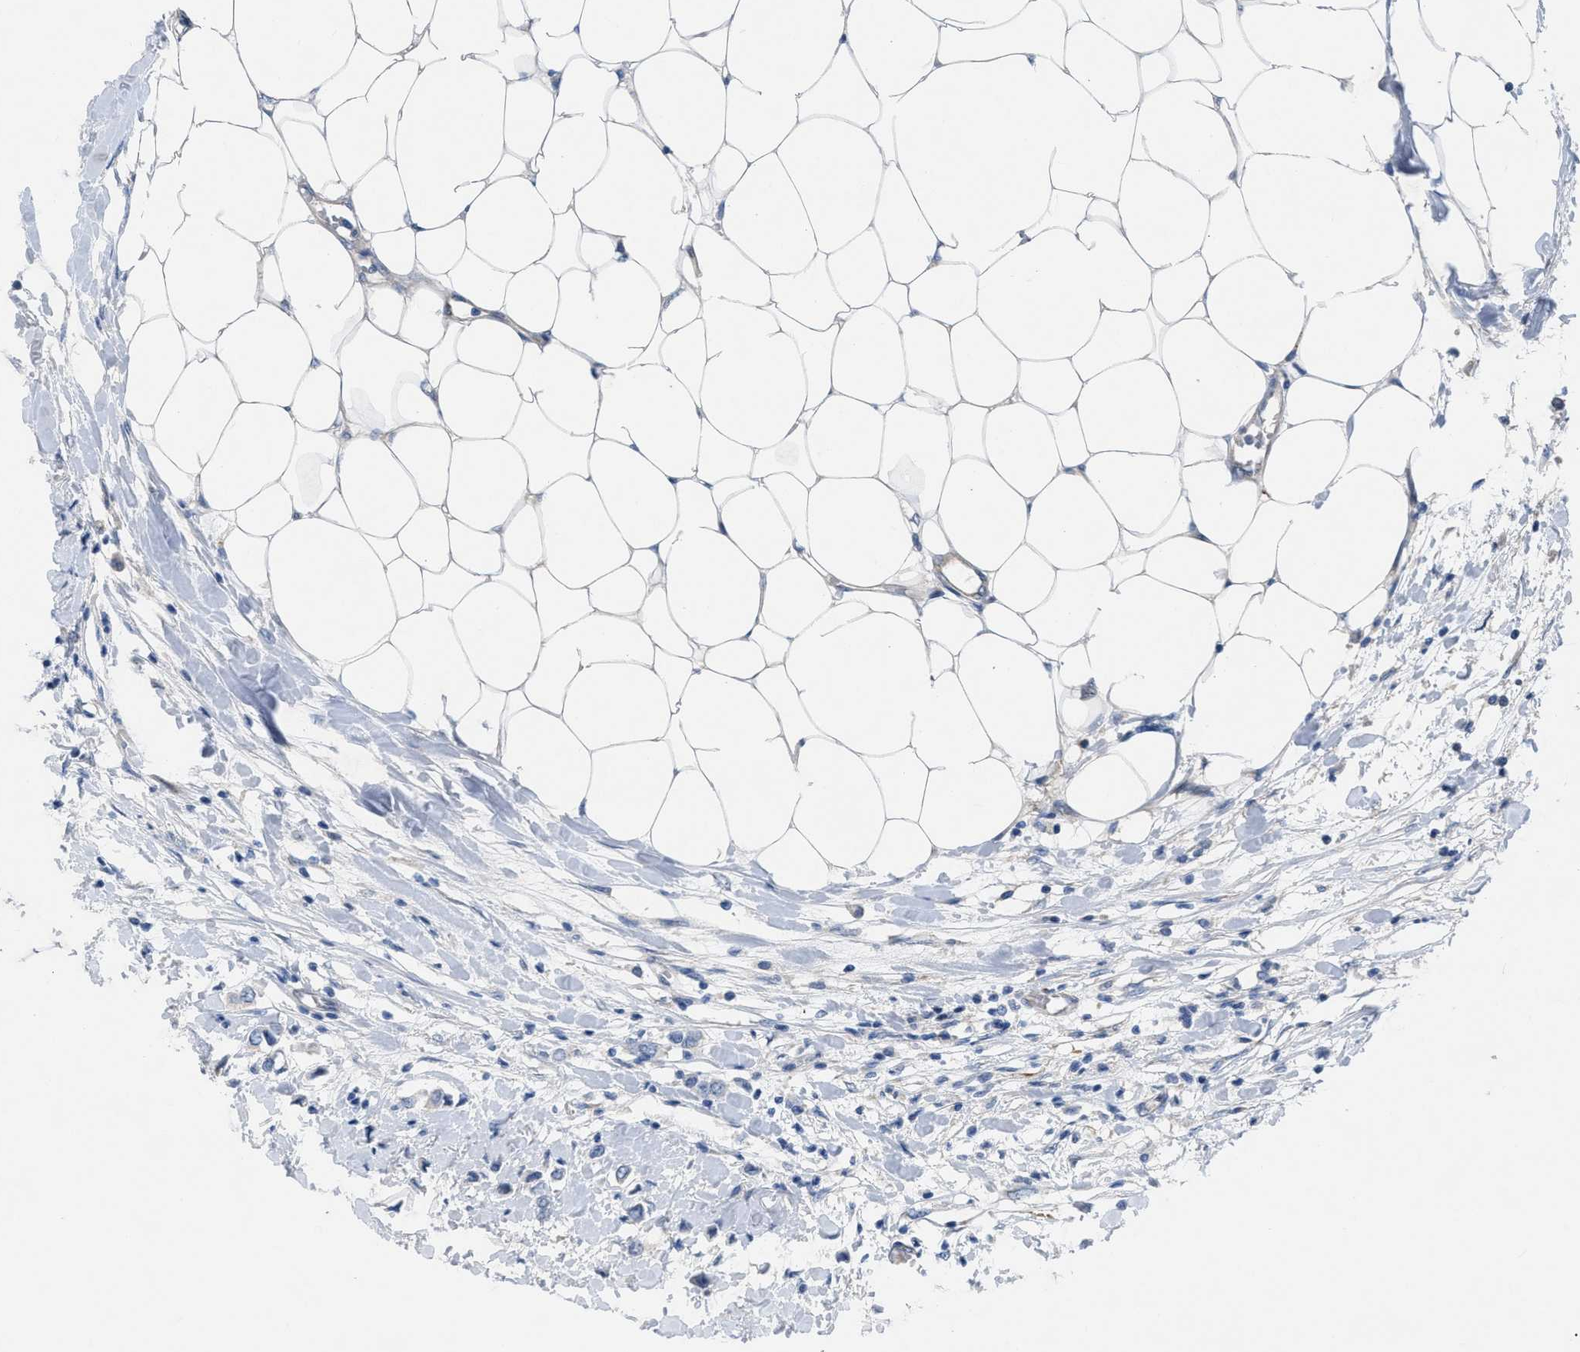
{"staining": {"intensity": "negative", "quantity": "none", "location": "none"}, "tissue": "breast cancer", "cell_type": "Tumor cells", "image_type": "cancer", "snomed": [{"axis": "morphology", "description": "Lobular carcinoma"}, {"axis": "topography", "description": "Breast"}], "caption": "This is an IHC image of human breast cancer (lobular carcinoma). There is no positivity in tumor cells.", "gene": "NDEL1", "patient": {"sex": "female", "age": 51}}